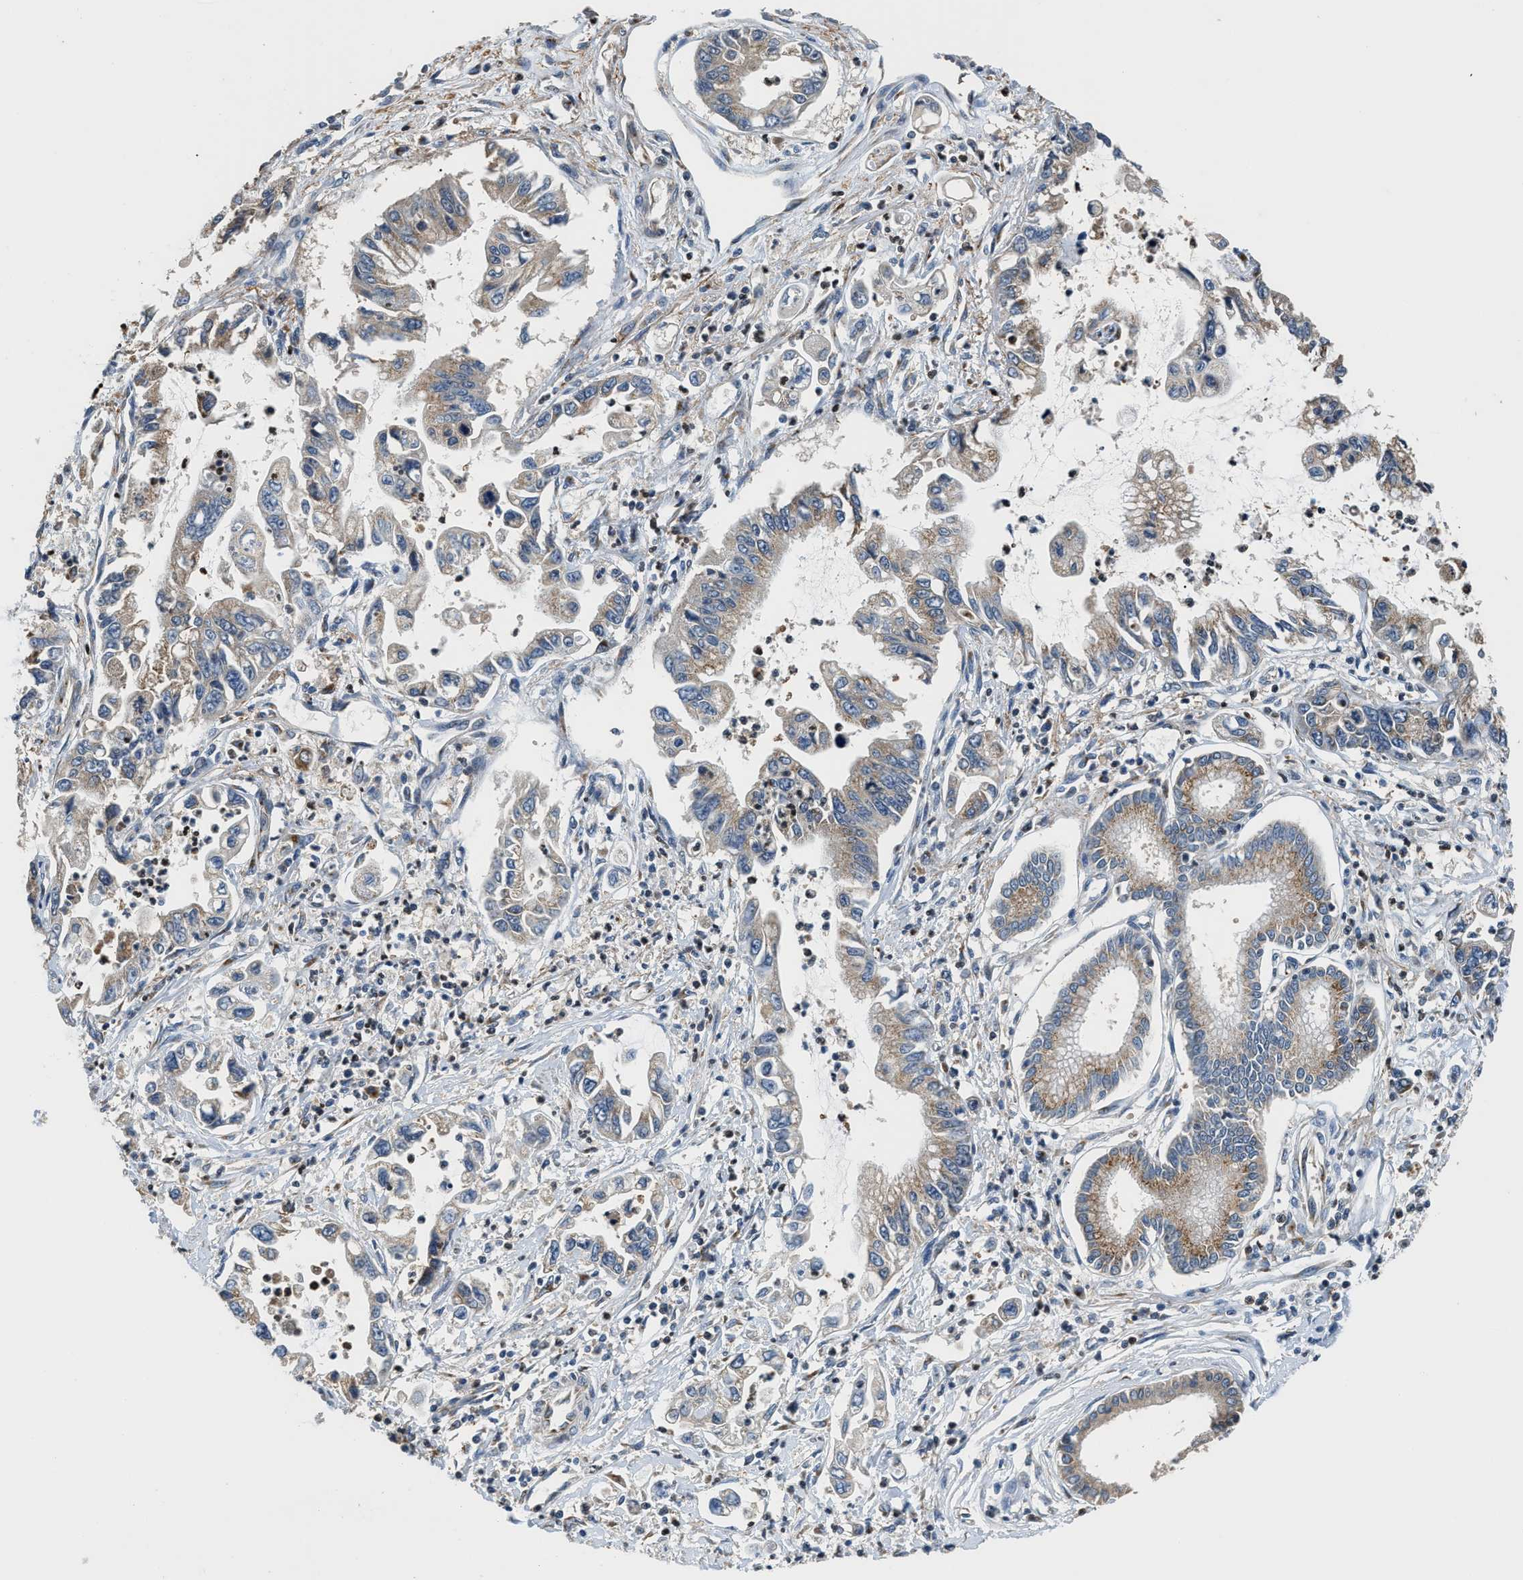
{"staining": {"intensity": "moderate", "quantity": "25%-75%", "location": "cytoplasmic/membranous"}, "tissue": "pancreatic cancer", "cell_type": "Tumor cells", "image_type": "cancer", "snomed": [{"axis": "morphology", "description": "Adenocarcinoma, NOS"}, {"axis": "topography", "description": "Pancreas"}], "caption": "An immunohistochemistry micrograph of neoplastic tissue is shown. Protein staining in brown labels moderate cytoplasmic/membranous positivity in pancreatic adenocarcinoma within tumor cells. The staining is performed using DAB brown chromogen to label protein expression. The nuclei are counter-stained blue using hematoxylin.", "gene": "FUT8", "patient": {"sex": "male", "age": 56}}